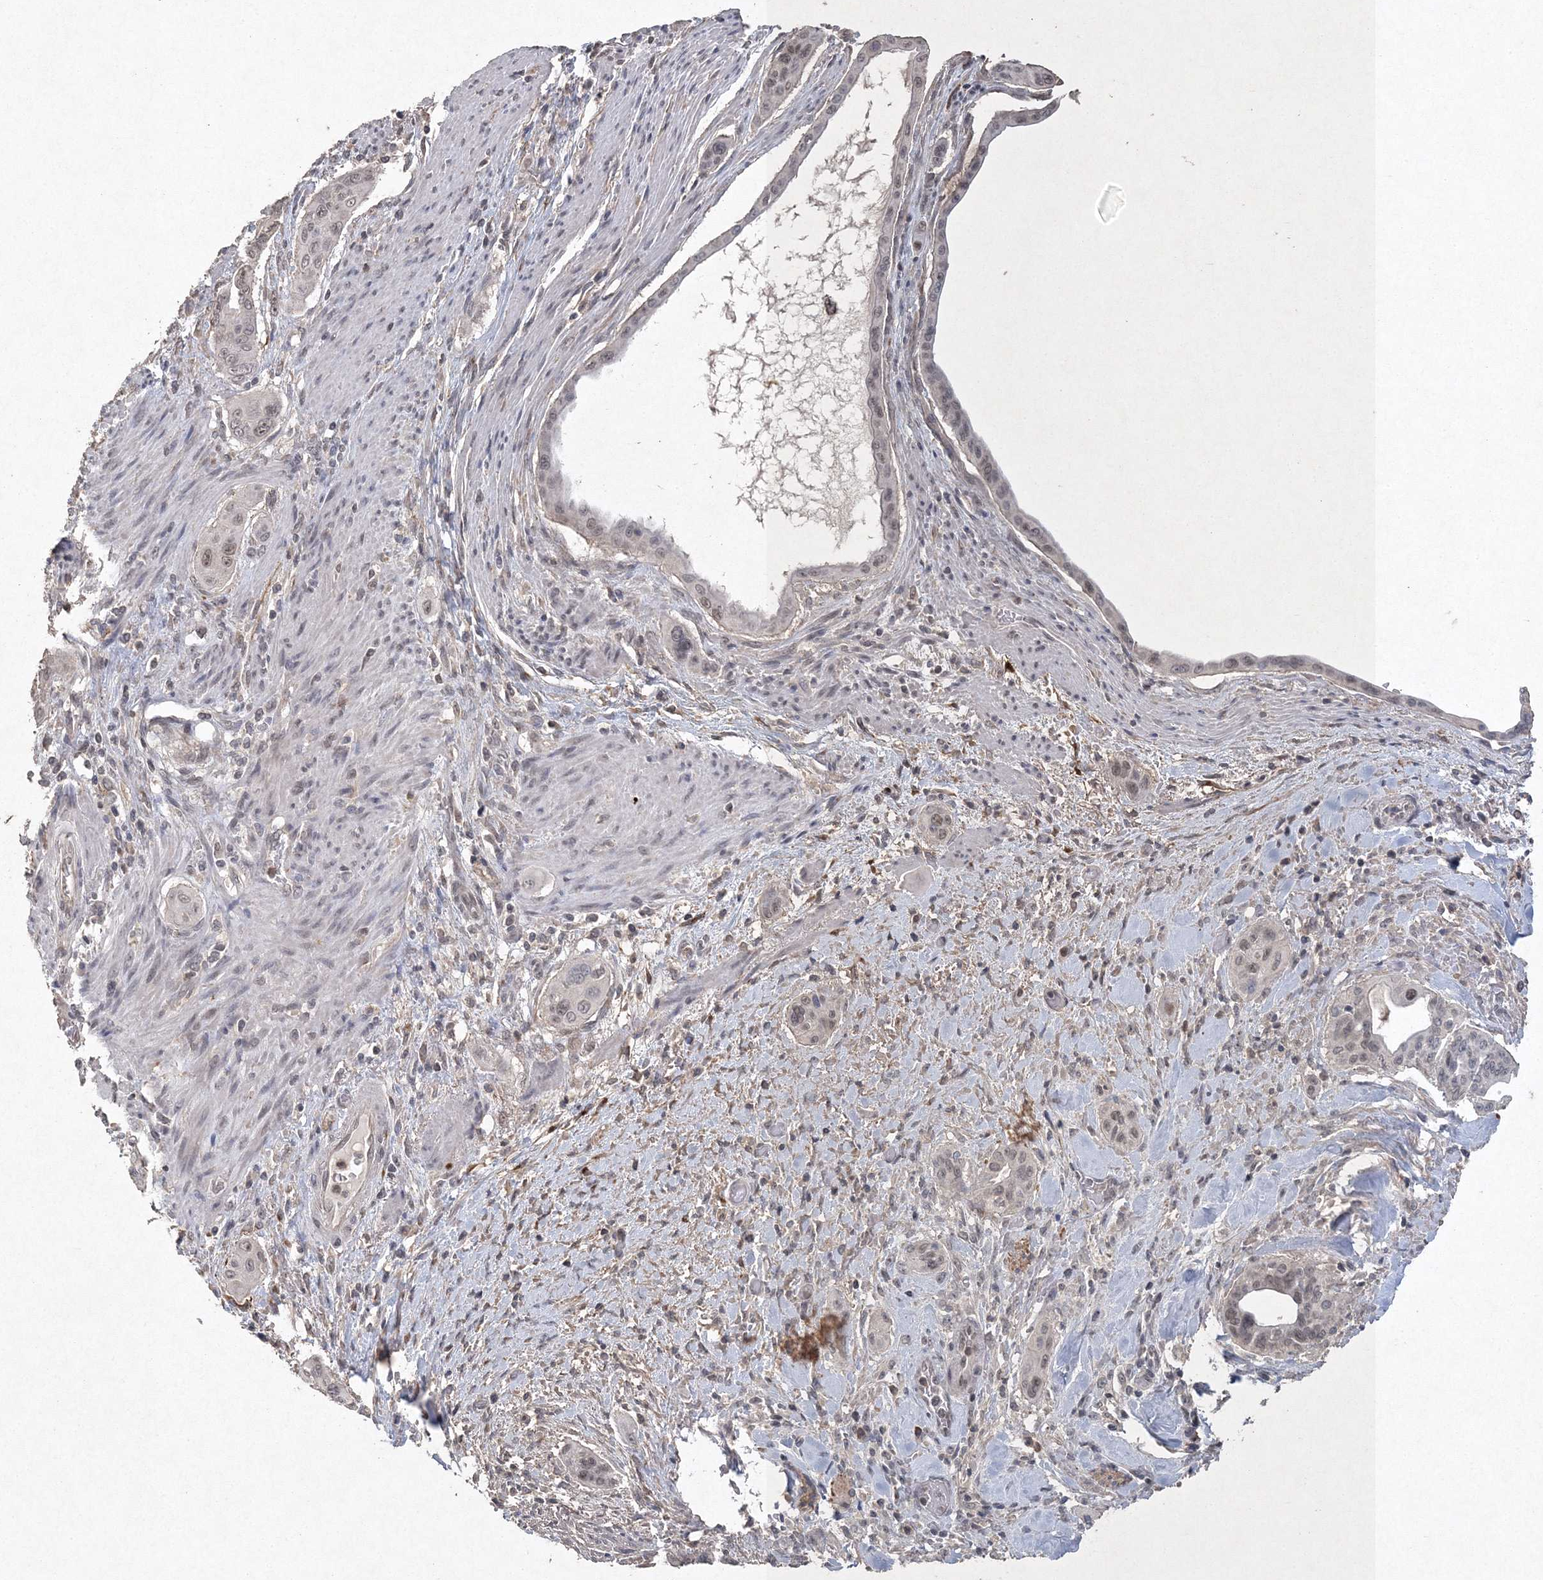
{"staining": {"intensity": "negative", "quantity": "none", "location": "none"}, "tissue": "pancreatic cancer", "cell_type": "Tumor cells", "image_type": "cancer", "snomed": [{"axis": "morphology", "description": "Adenocarcinoma, NOS"}, {"axis": "topography", "description": "Pancreas"}], "caption": "This is a micrograph of immunohistochemistry (IHC) staining of pancreatic cancer (adenocarcinoma), which shows no positivity in tumor cells. (DAB IHC visualized using brightfield microscopy, high magnification).", "gene": "UIMC1", "patient": {"sex": "male", "age": 77}}